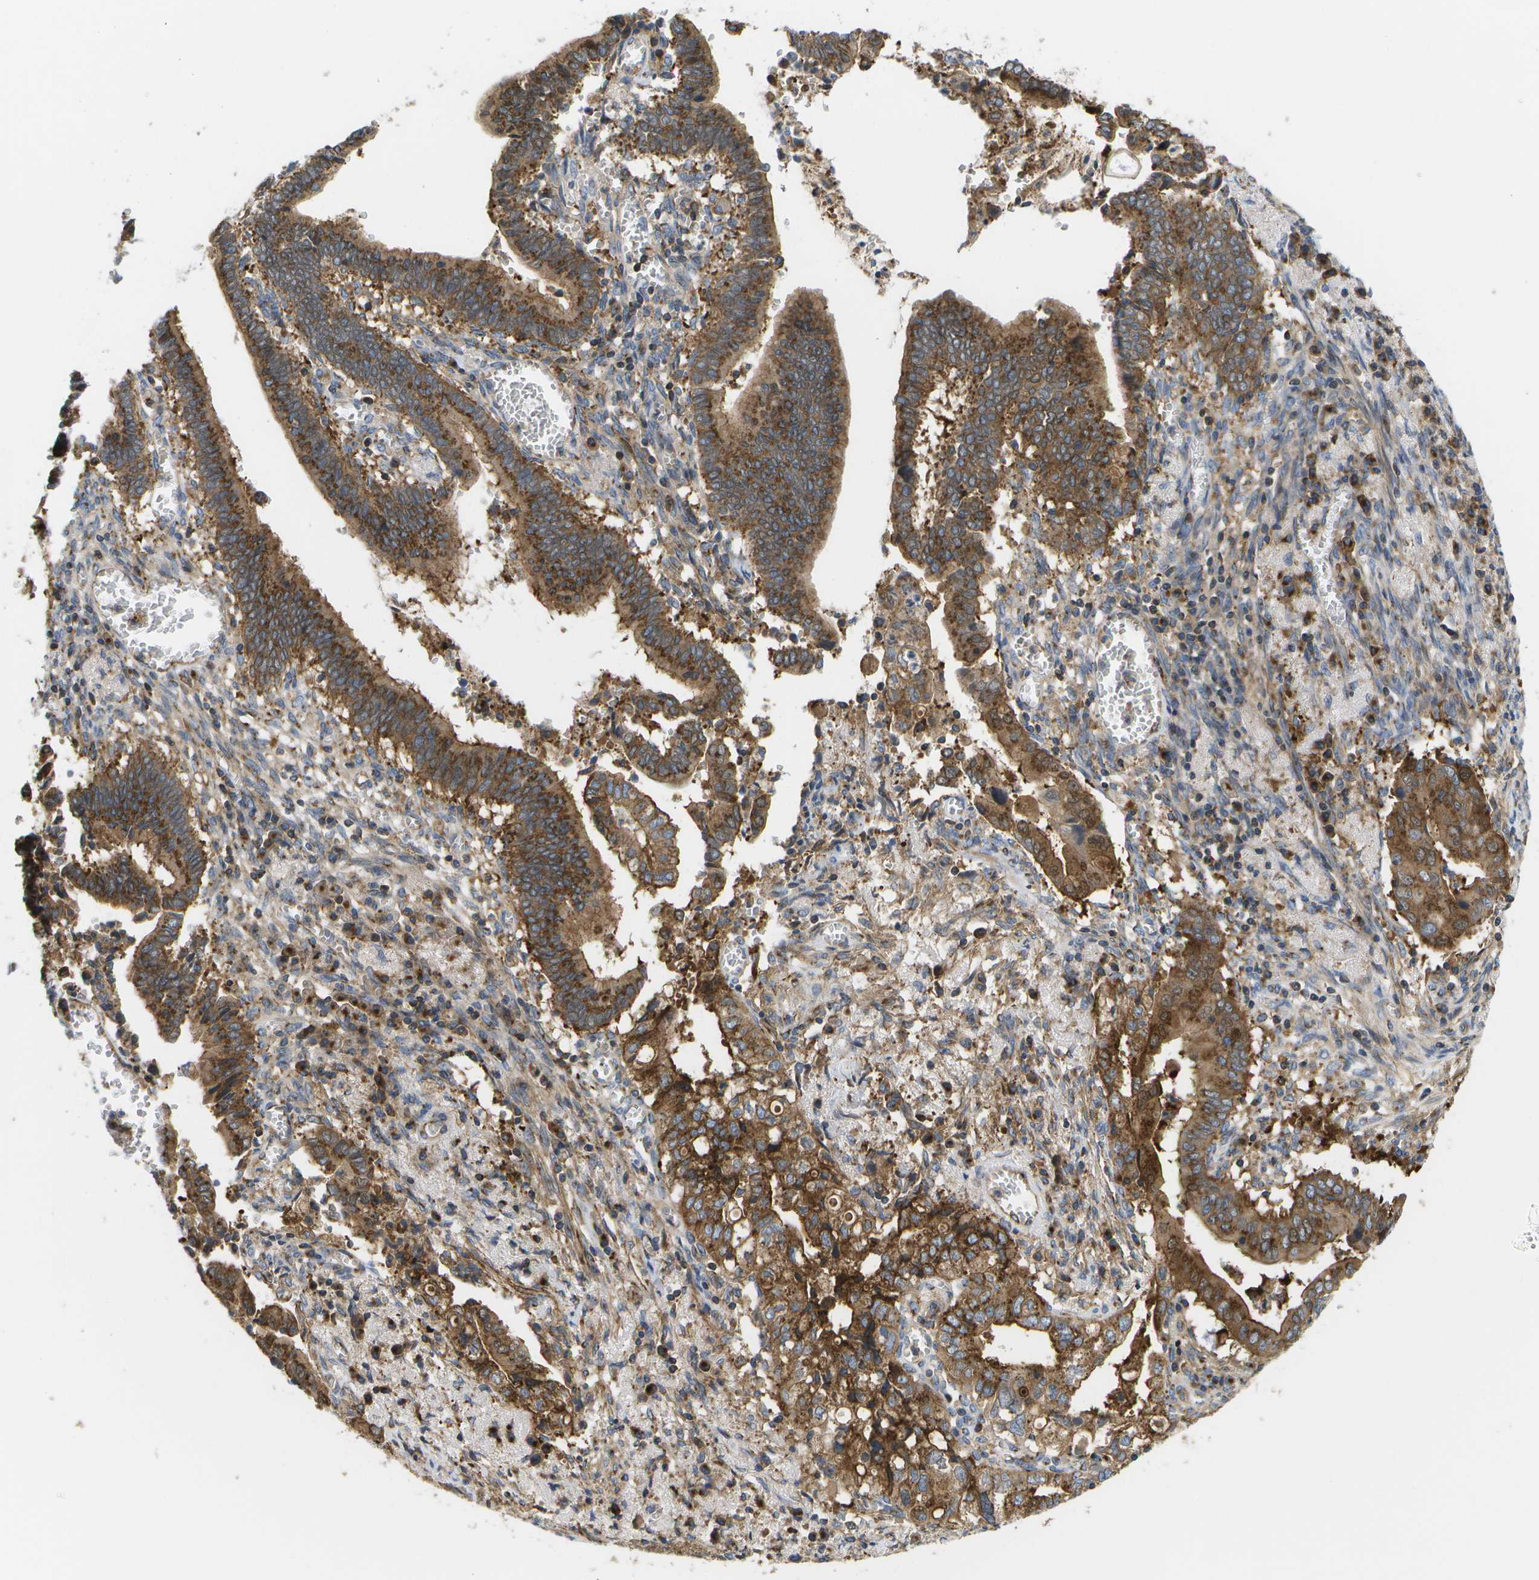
{"staining": {"intensity": "strong", "quantity": ">75%", "location": "cytoplasmic/membranous"}, "tissue": "cervical cancer", "cell_type": "Tumor cells", "image_type": "cancer", "snomed": [{"axis": "morphology", "description": "Adenocarcinoma, NOS"}, {"axis": "topography", "description": "Cervix"}], "caption": "A histopathology image of human adenocarcinoma (cervical) stained for a protein shows strong cytoplasmic/membranous brown staining in tumor cells.", "gene": "BST2", "patient": {"sex": "female", "age": 44}}